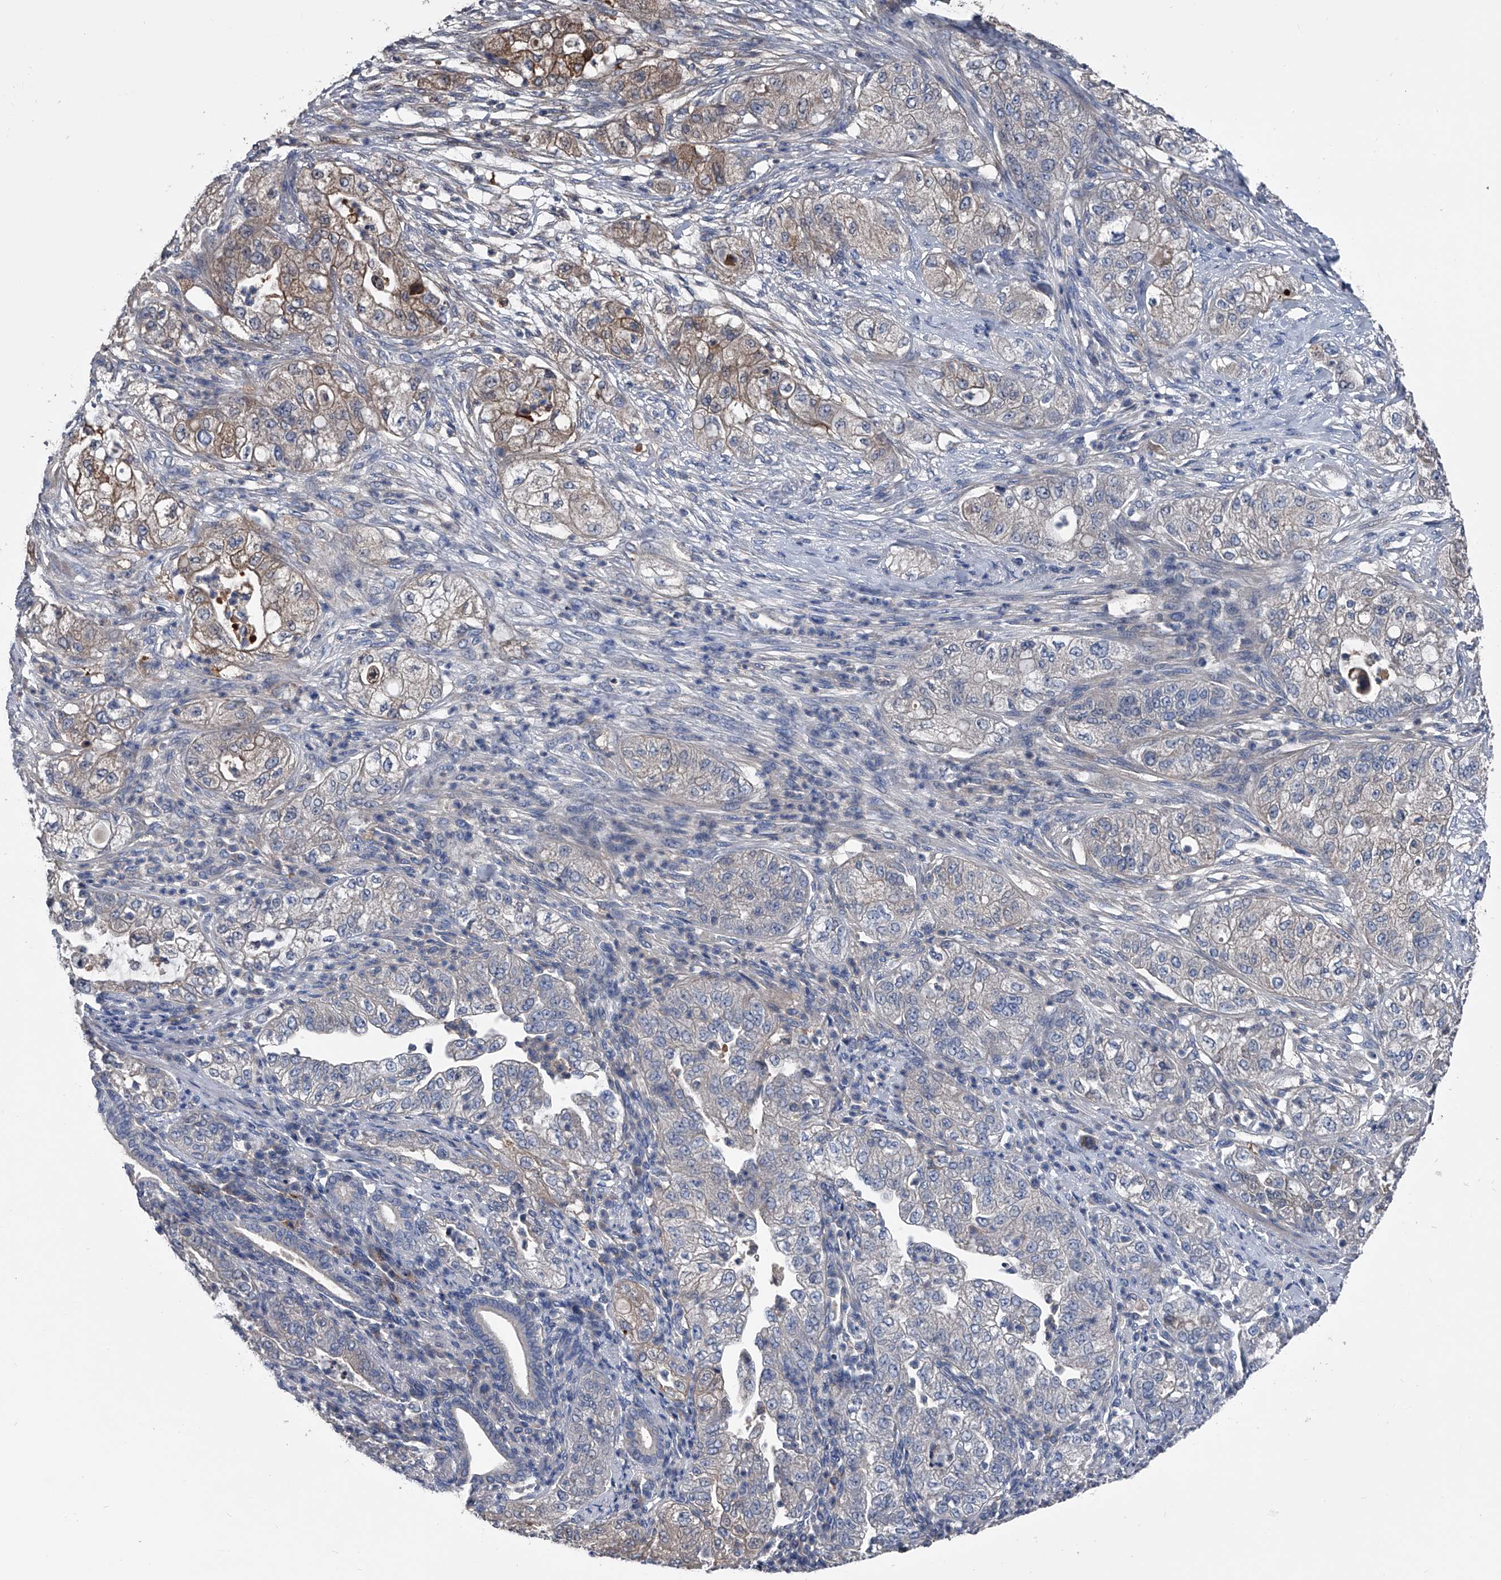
{"staining": {"intensity": "weak", "quantity": "25%-75%", "location": "cytoplasmic/membranous"}, "tissue": "pancreatic cancer", "cell_type": "Tumor cells", "image_type": "cancer", "snomed": [{"axis": "morphology", "description": "Adenocarcinoma, NOS"}, {"axis": "topography", "description": "Pancreas"}], "caption": "Weak cytoplasmic/membranous staining is seen in approximately 25%-75% of tumor cells in pancreatic adenocarcinoma.", "gene": "KIF13A", "patient": {"sex": "female", "age": 78}}